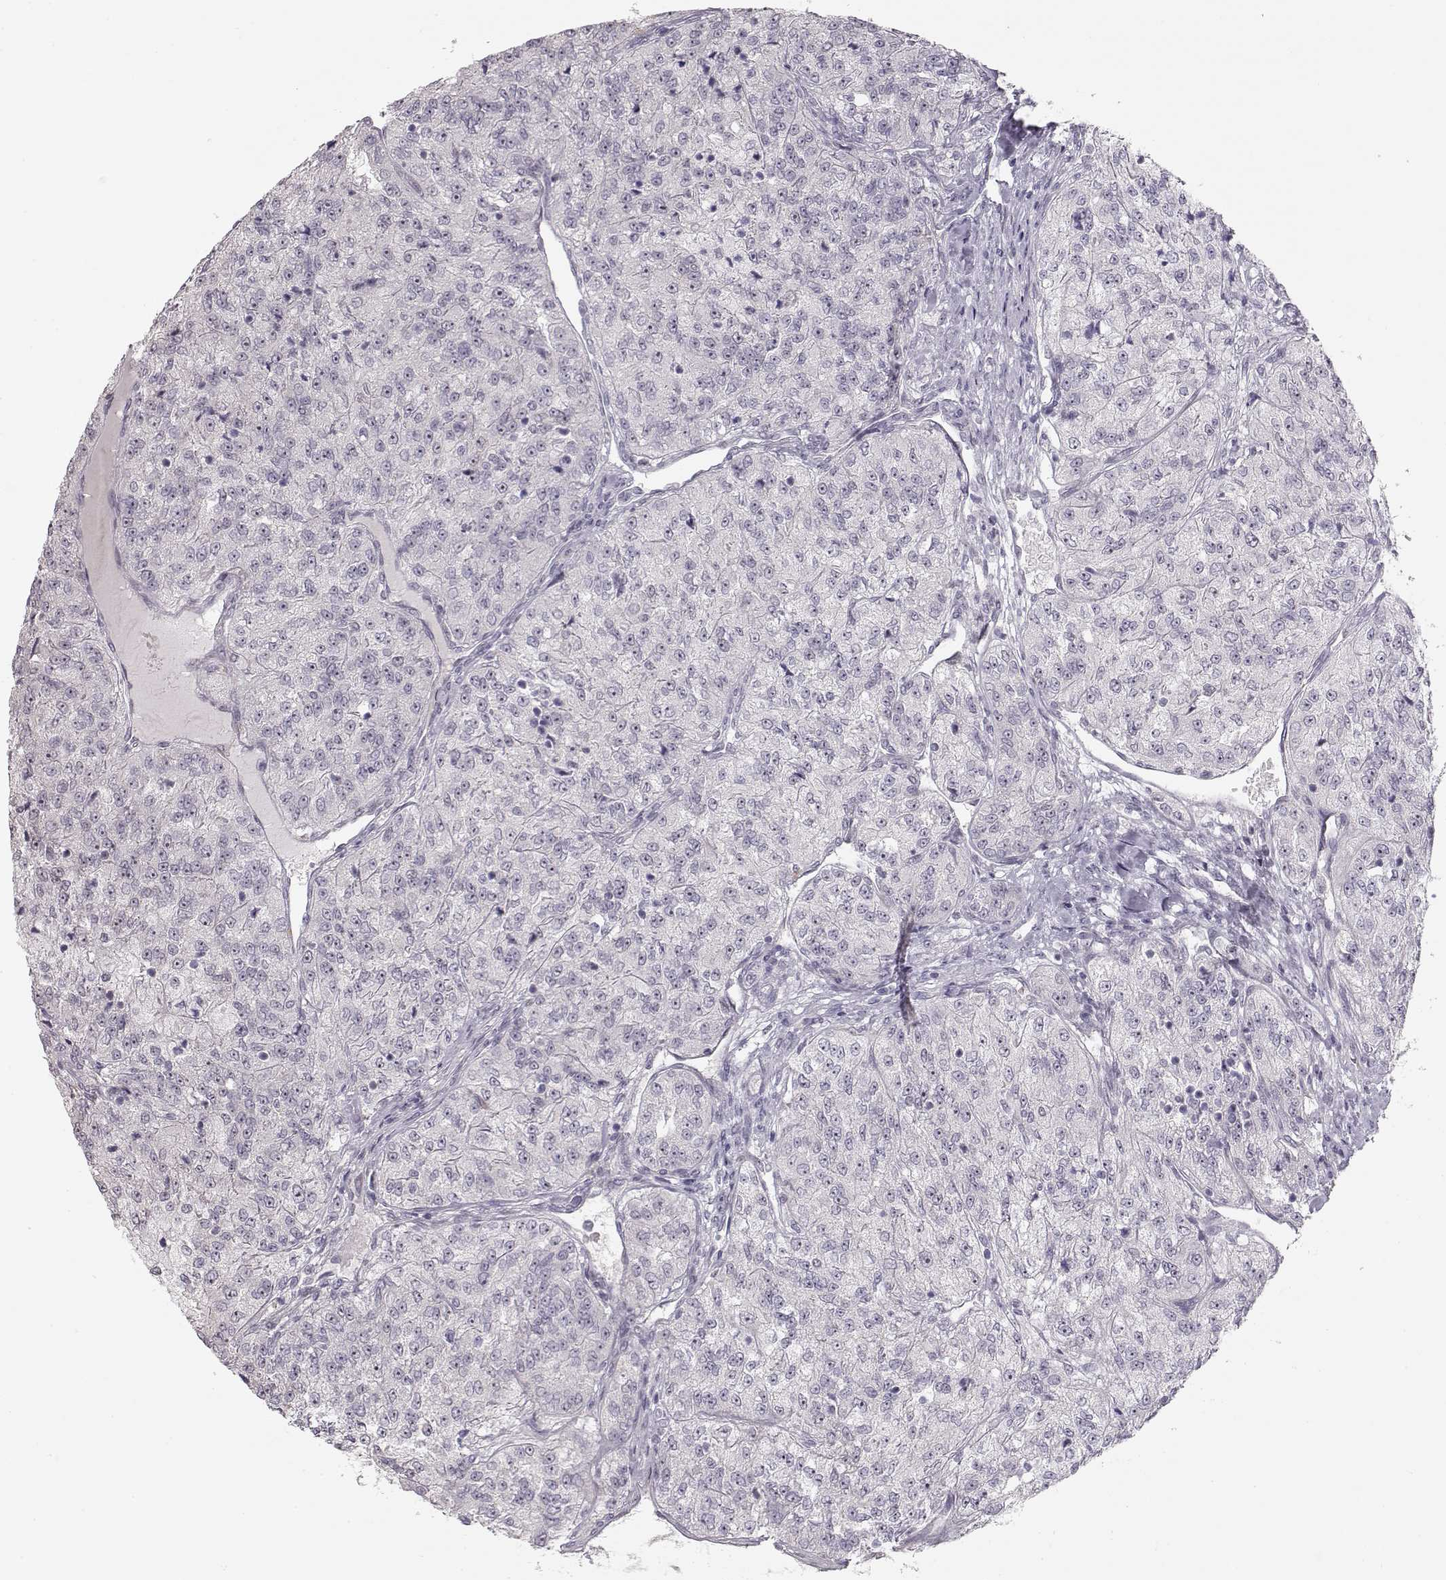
{"staining": {"intensity": "negative", "quantity": "none", "location": "none"}, "tissue": "renal cancer", "cell_type": "Tumor cells", "image_type": "cancer", "snomed": [{"axis": "morphology", "description": "Adenocarcinoma, NOS"}, {"axis": "topography", "description": "Kidney"}], "caption": "The histopathology image reveals no significant expression in tumor cells of renal cancer. (Brightfield microscopy of DAB (3,3'-diaminobenzidine) IHC at high magnification).", "gene": "FAM205A", "patient": {"sex": "female", "age": 63}}